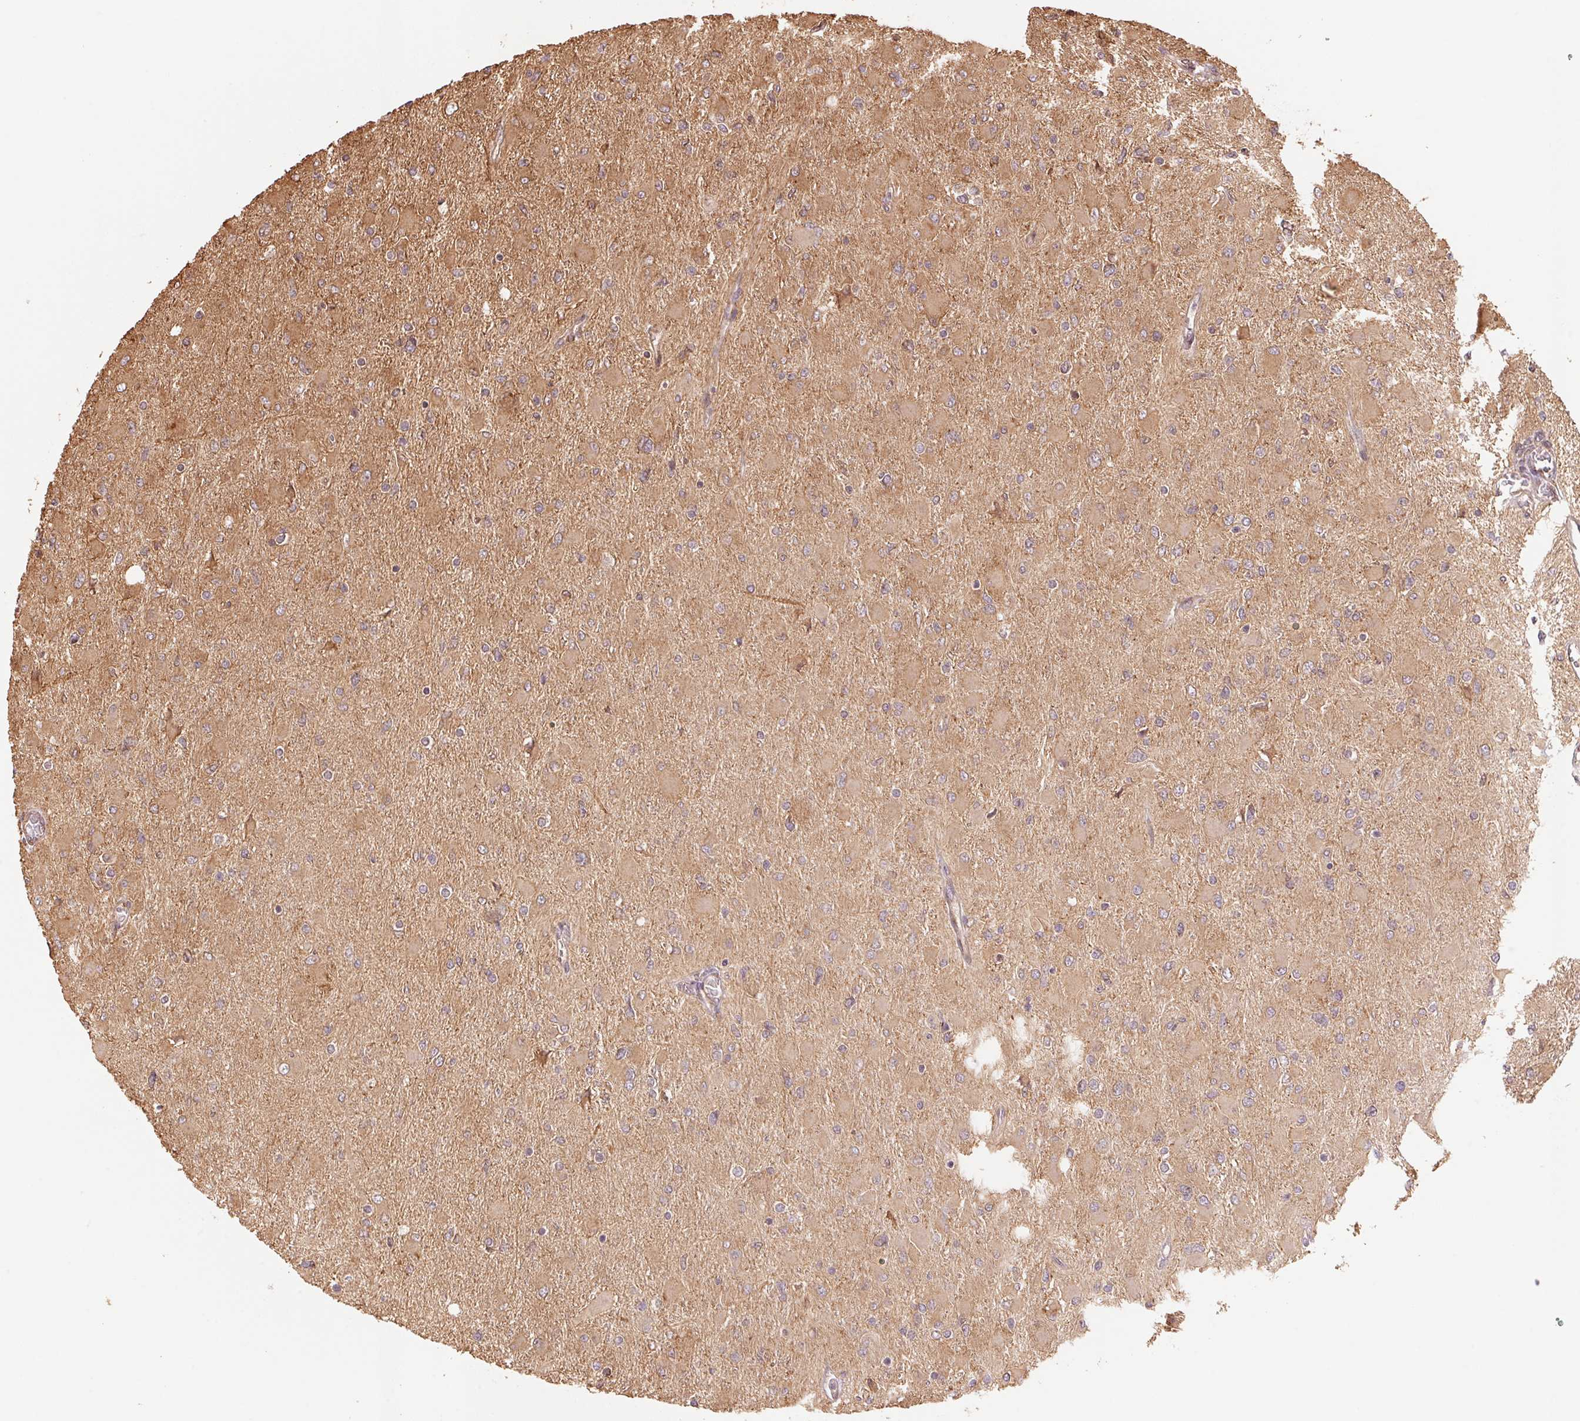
{"staining": {"intensity": "weak", "quantity": "25%-75%", "location": "cytoplasmic/membranous"}, "tissue": "glioma", "cell_type": "Tumor cells", "image_type": "cancer", "snomed": [{"axis": "morphology", "description": "Glioma, malignant, High grade"}, {"axis": "topography", "description": "Cerebral cortex"}], "caption": "About 25%-75% of tumor cells in human glioma demonstrate weak cytoplasmic/membranous protein staining as visualized by brown immunohistochemical staining.", "gene": "C6orf163", "patient": {"sex": "female", "age": 36}}